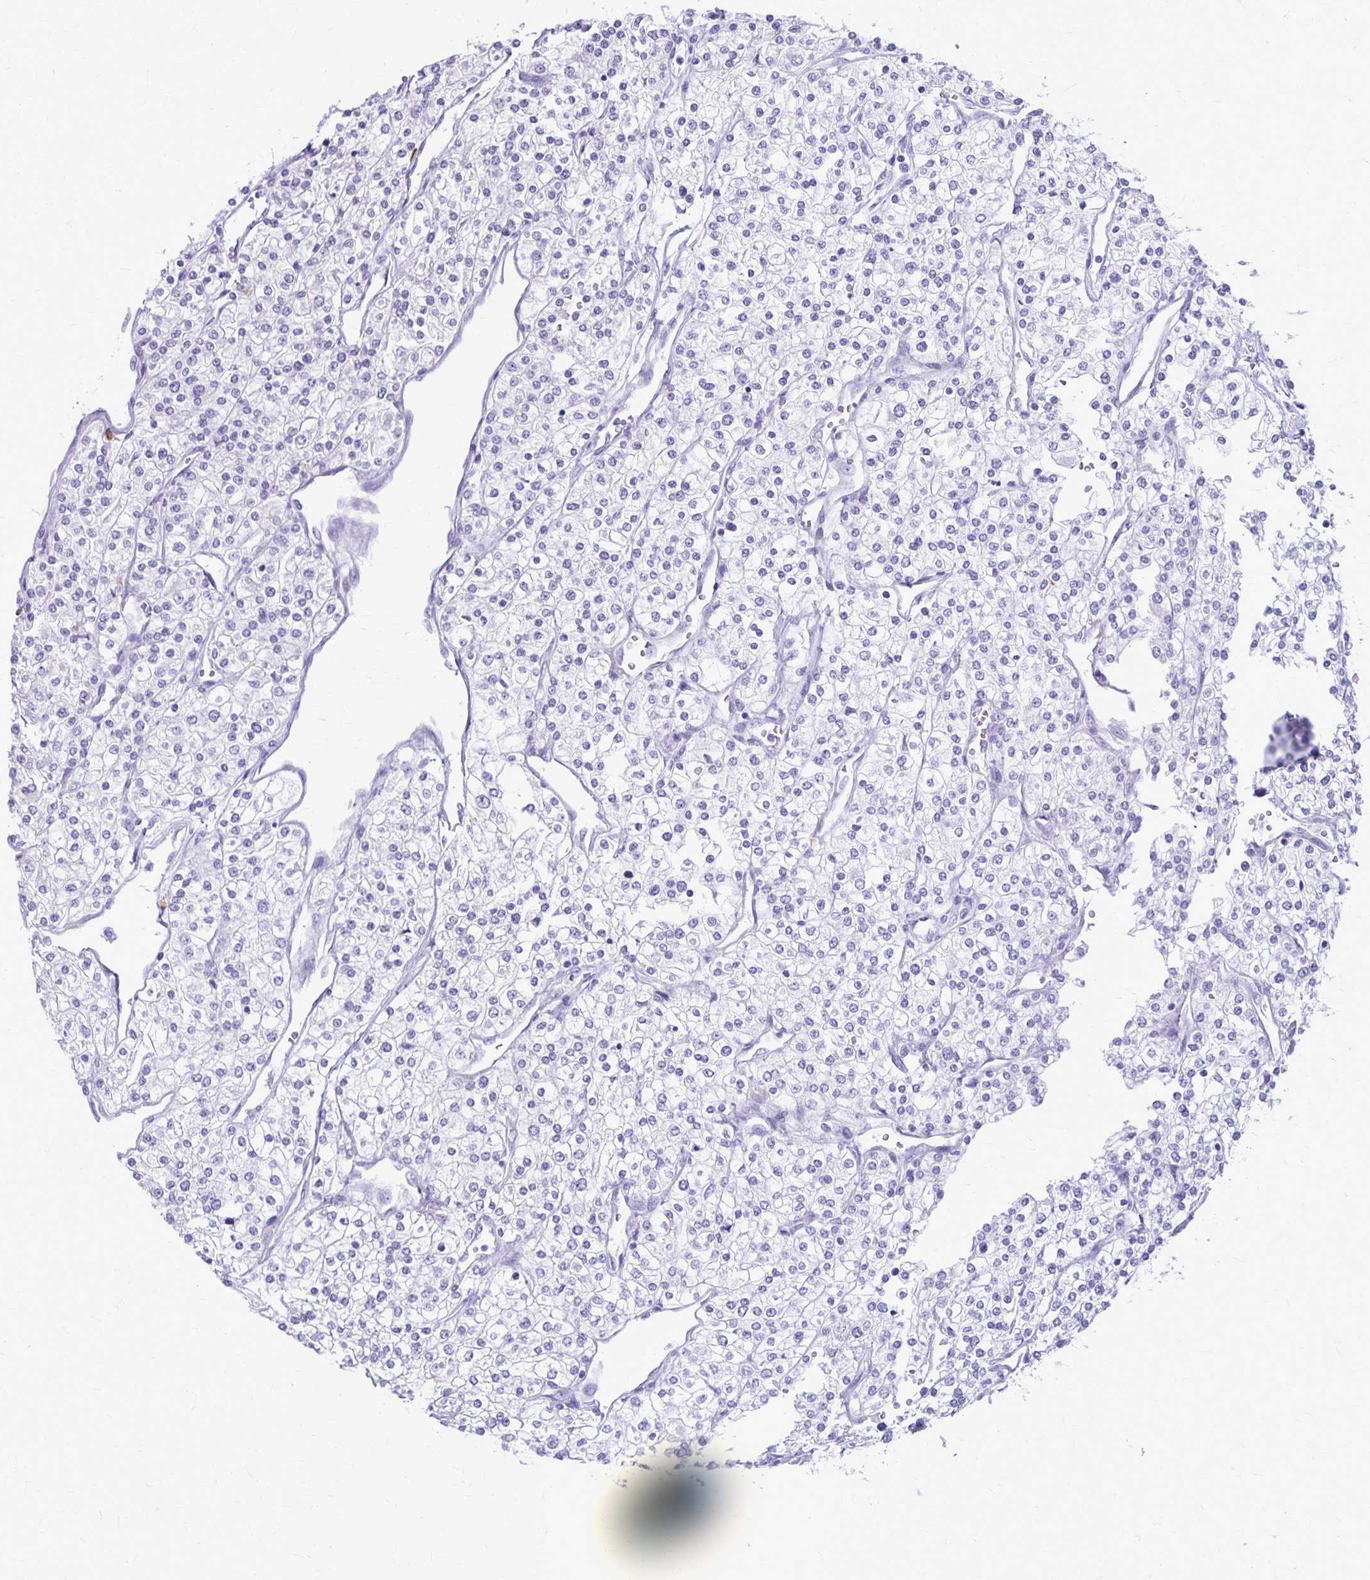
{"staining": {"intensity": "negative", "quantity": "none", "location": "none"}, "tissue": "renal cancer", "cell_type": "Tumor cells", "image_type": "cancer", "snomed": [{"axis": "morphology", "description": "Adenocarcinoma, NOS"}, {"axis": "topography", "description": "Kidney"}], "caption": "This is an IHC histopathology image of adenocarcinoma (renal). There is no staining in tumor cells.", "gene": "RTN1", "patient": {"sex": "male", "age": 80}}